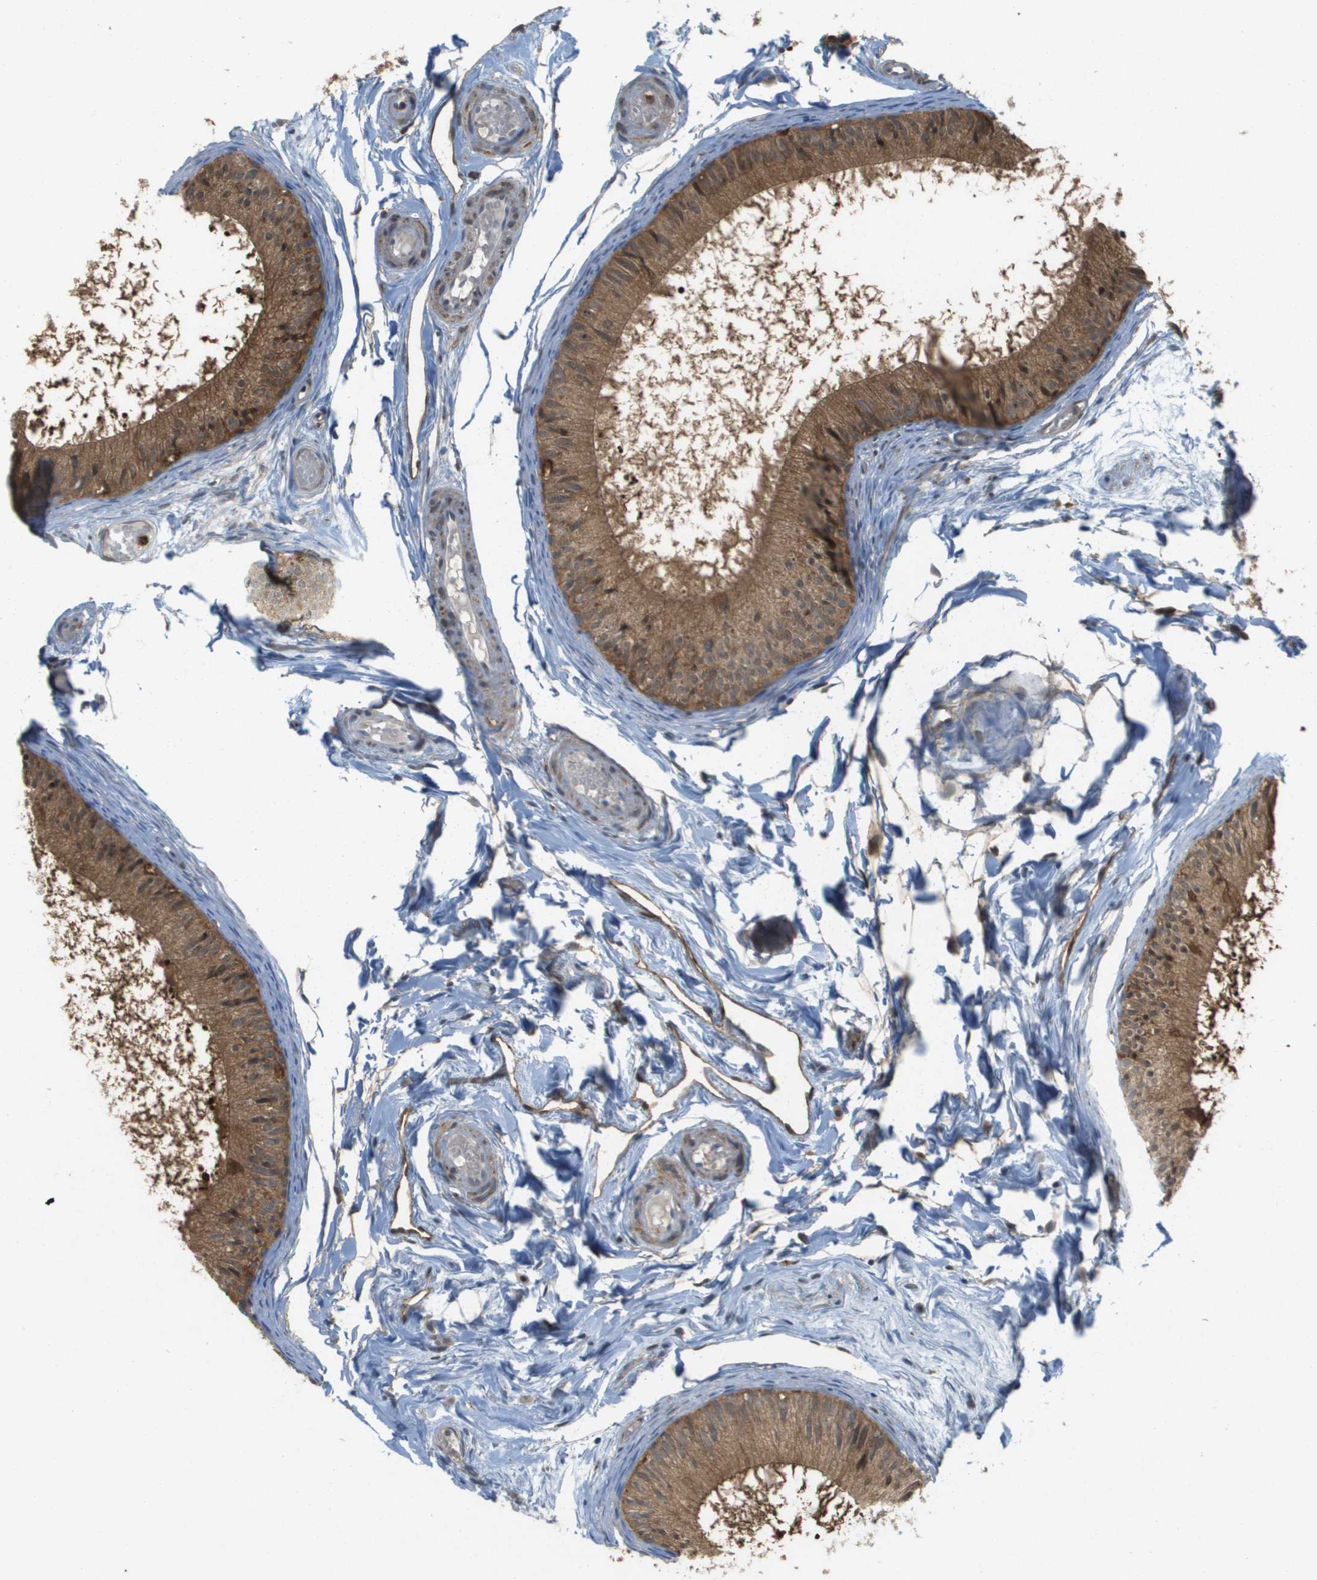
{"staining": {"intensity": "moderate", "quantity": ">75%", "location": "cytoplasmic/membranous"}, "tissue": "epididymis", "cell_type": "Glandular cells", "image_type": "normal", "snomed": [{"axis": "morphology", "description": "Normal tissue, NOS"}, {"axis": "topography", "description": "Epididymis"}], "caption": "Brown immunohistochemical staining in unremarkable epididymis displays moderate cytoplasmic/membranous staining in approximately >75% of glandular cells.", "gene": "PALD1", "patient": {"sex": "male", "age": 46}}